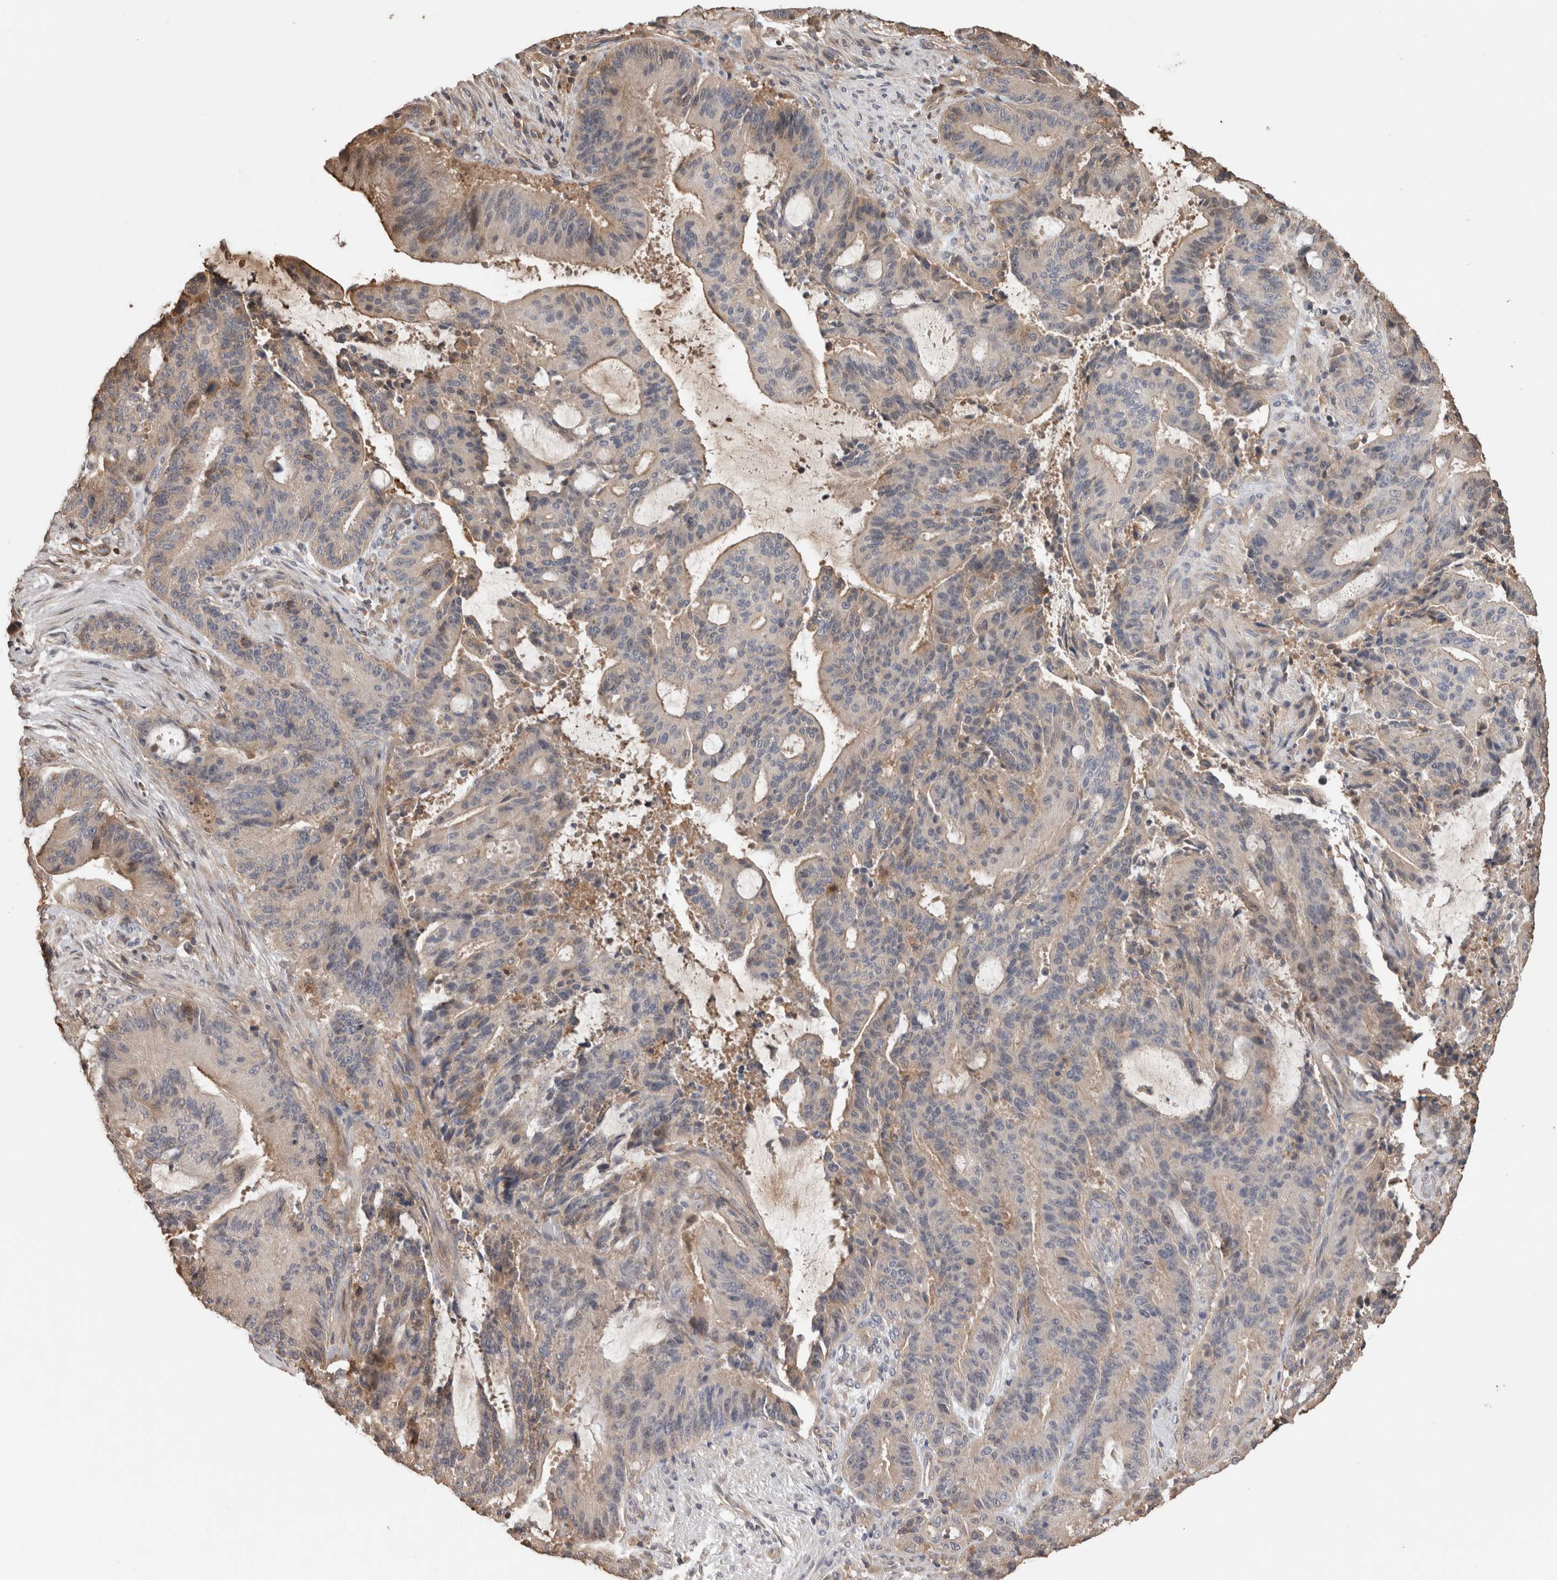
{"staining": {"intensity": "weak", "quantity": "<25%", "location": "cytoplasmic/membranous"}, "tissue": "liver cancer", "cell_type": "Tumor cells", "image_type": "cancer", "snomed": [{"axis": "morphology", "description": "Normal tissue, NOS"}, {"axis": "morphology", "description": "Cholangiocarcinoma"}, {"axis": "topography", "description": "Liver"}, {"axis": "topography", "description": "Peripheral nerve tissue"}], "caption": "Liver cancer (cholangiocarcinoma) stained for a protein using immunohistochemistry (IHC) displays no positivity tumor cells.", "gene": "TRIM5", "patient": {"sex": "female", "age": 73}}